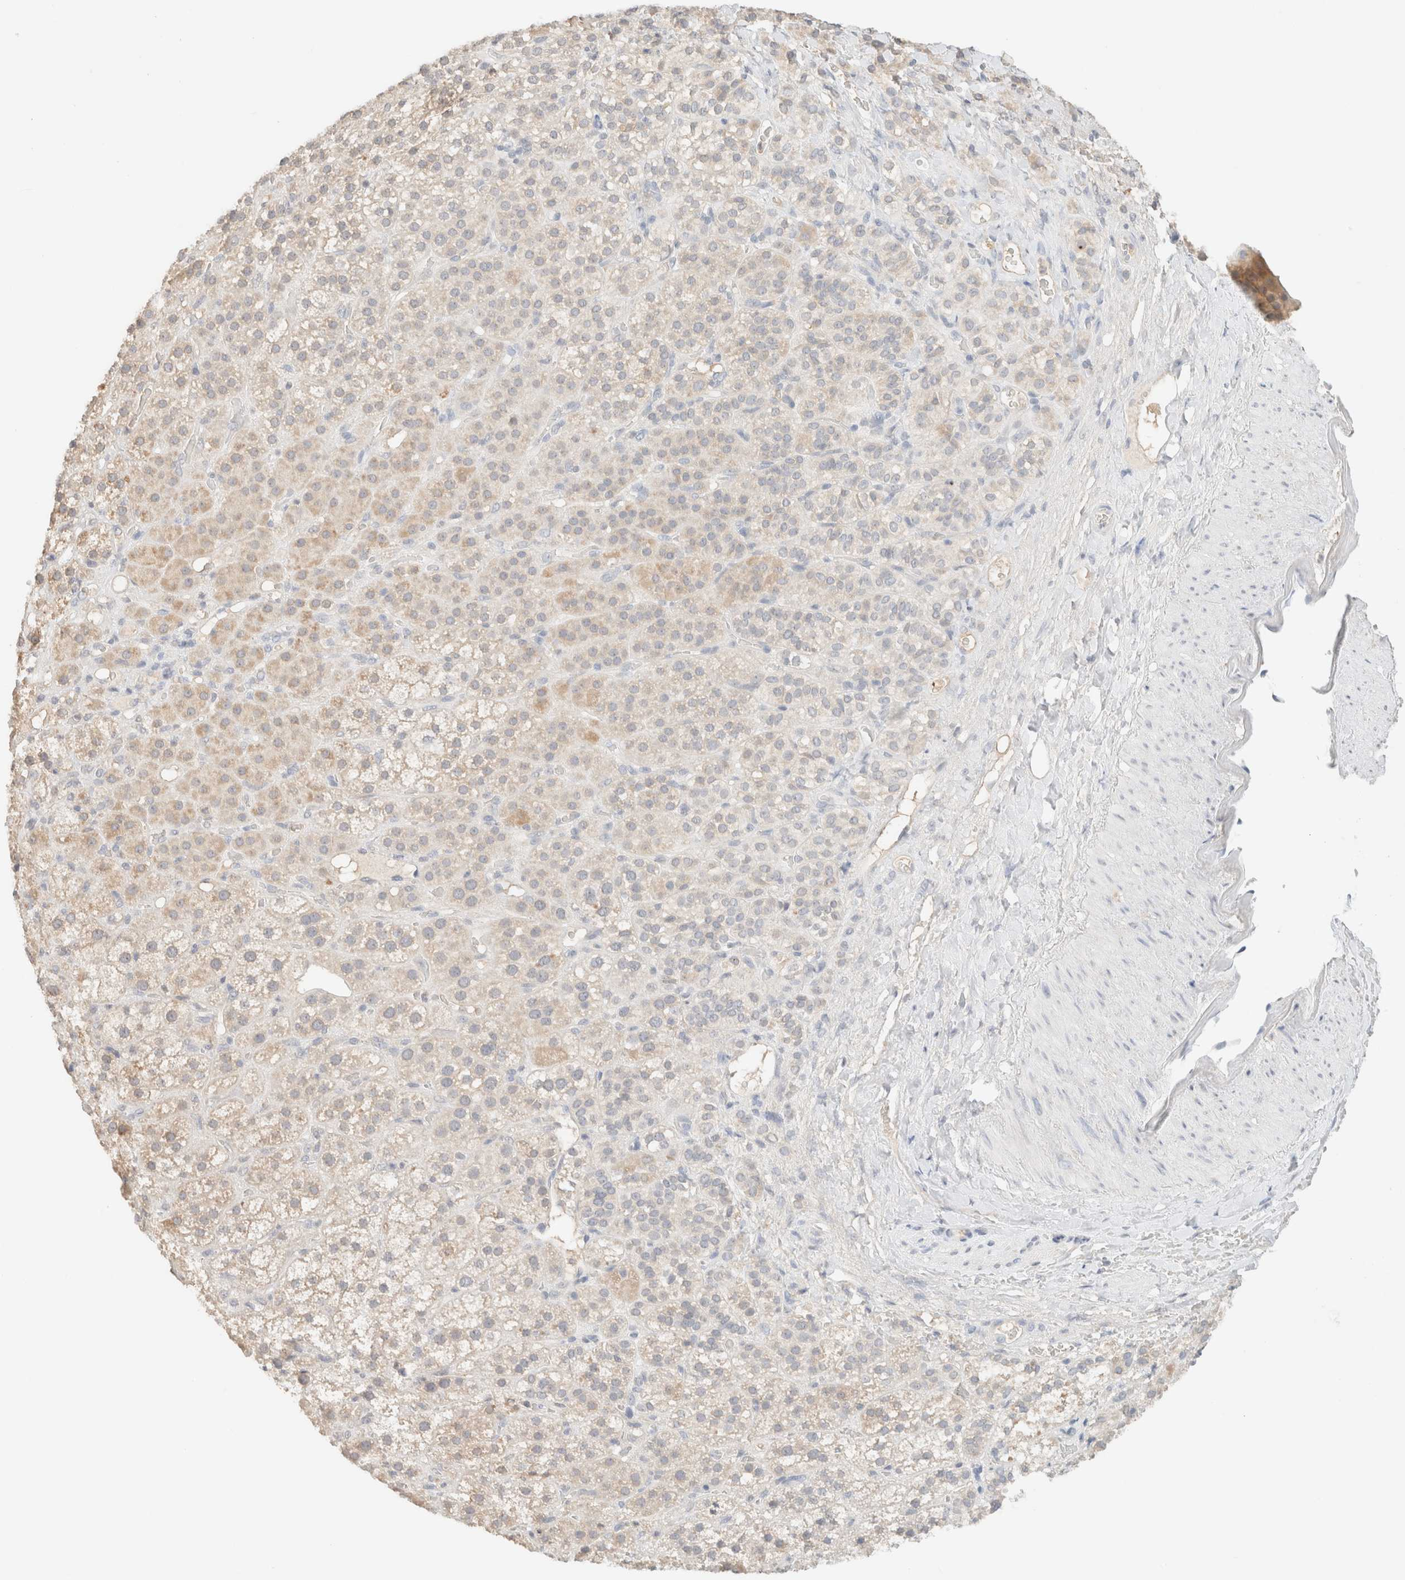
{"staining": {"intensity": "weak", "quantity": "25%-75%", "location": "cytoplasmic/membranous"}, "tissue": "adrenal gland", "cell_type": "Glandular cells", "image_type": "normal", "snomed": [{"axis": "morphology", "description": "Normal tissue, NOS"}, {"axis": "topography", "description": "Adrenal gland"}], "caption": "Adrenal gland was stained to show a protein in brown. There is low levels of weak cytoplasmic/membranous expression in about 25%-75% of glandular cells. Nuclei are stained in blue.", "gene": "CPA1", "patient": {"sex": "male", "age": 57}}